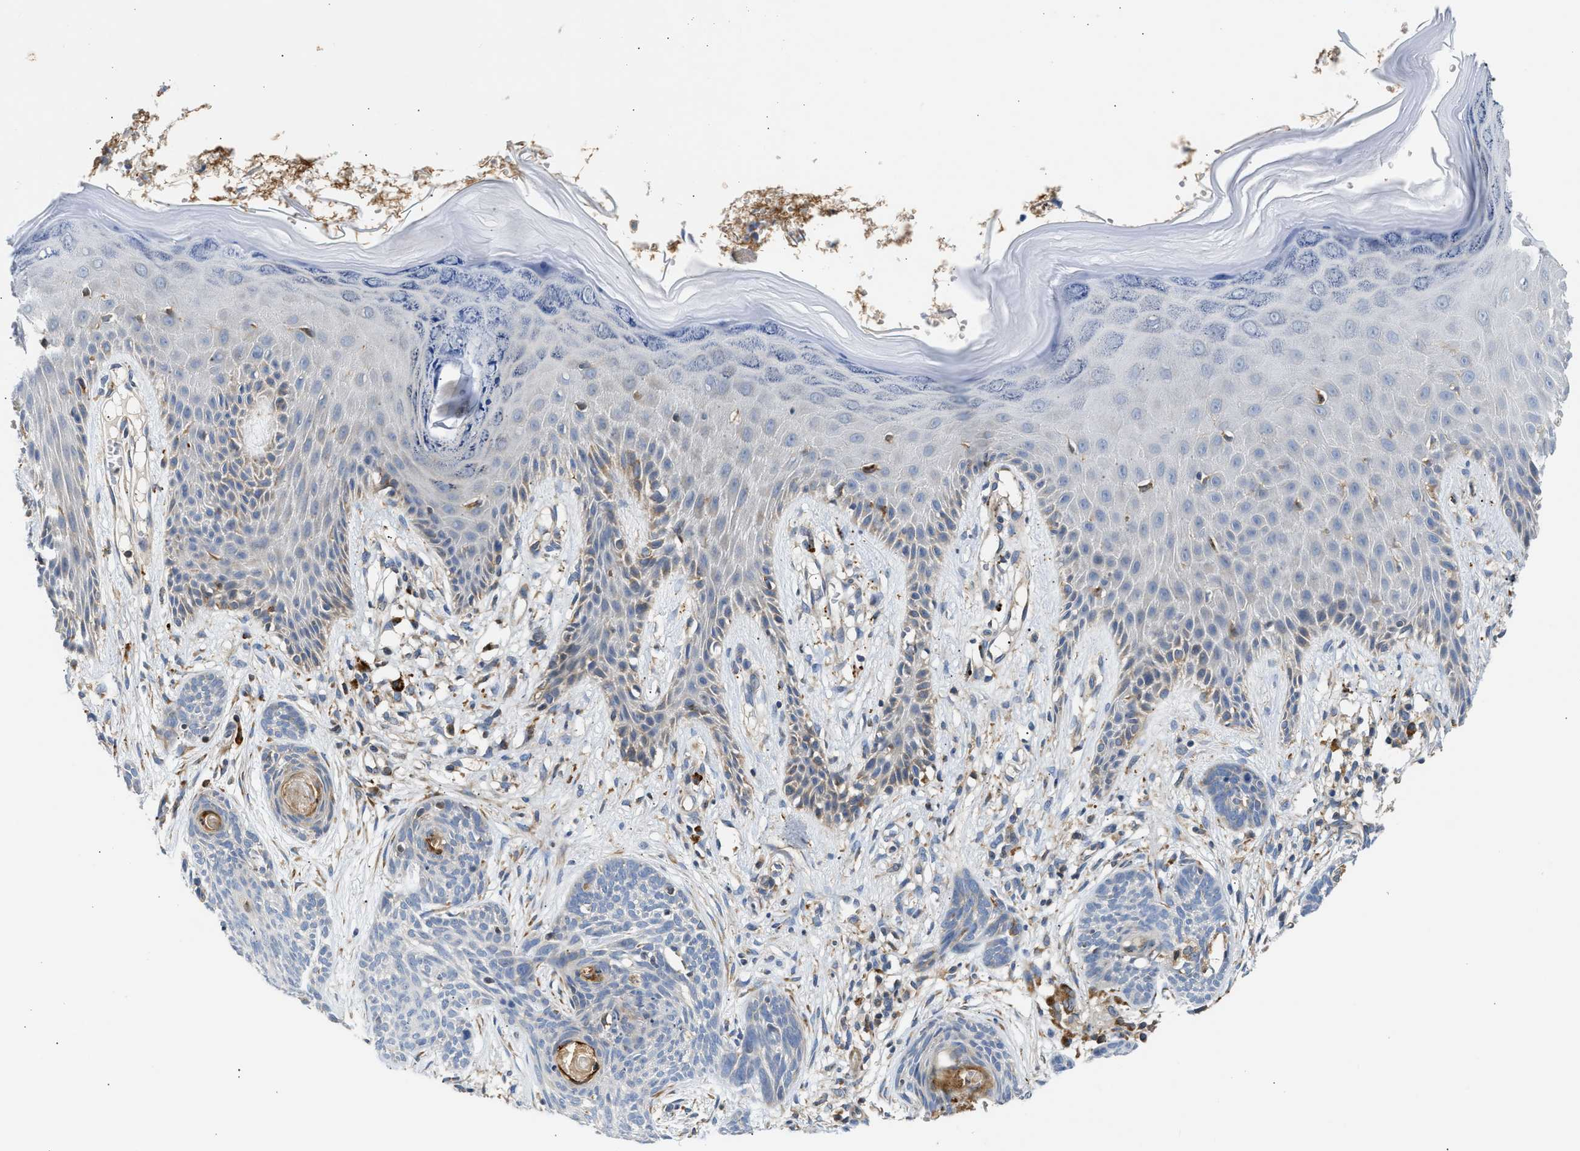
{"staining": {"intensity": "negative", "quantity": "none", "location": "none"}, "tissue": "skin cancer", "cell_type": "Tumor cells", "image_type": "cancer", "snomed": [{"axis": "morphology", "description": "Basal cell carcinoma"}, {"axis": "topography", "description": "Skin"}], "caption": "Photomicrograph shows no significant protein staining in tumor cells of skin cancer. (DAB (3,3'-diaminobenzidine) immunohistochemistry (IHC) visualized using brightfield microscopy, high magnification).", "gene": "AMZ1", "patient": {"sex": "female", "age": 59}}